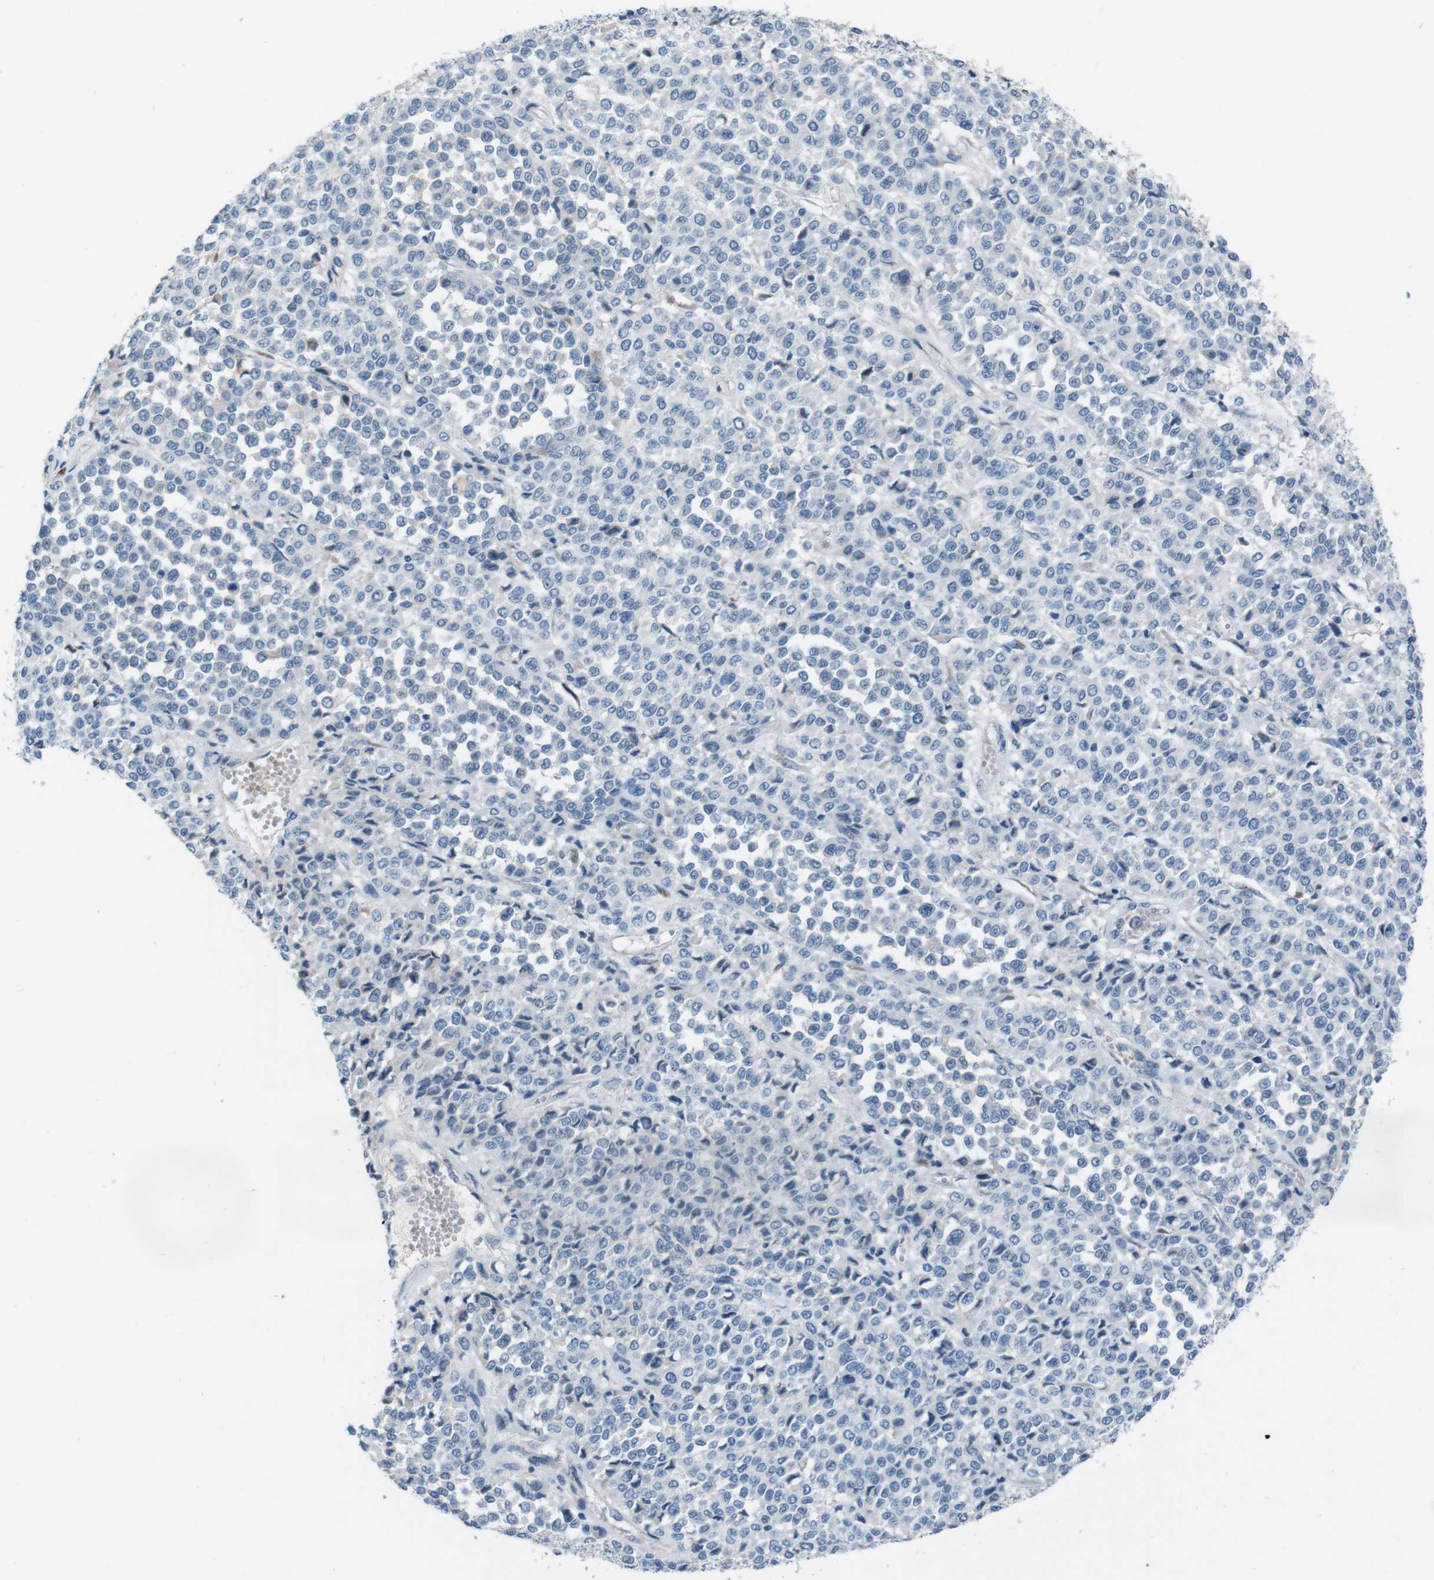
{"staining": {"intensity": "negative", "quantity": "none", "location": "none"}, "tissue": "melanoma", "cell_type": "Tumor cells", "image_type": "cancer", "snomed": [{"axis": "morphology", "description": "Malignant melanoma, Metastatic site"}, {"axis": "topography", "description": "Pancreas"}], "caption": "Immunohistochemistry (IHC) image of neoplastic tissue: human melanoma stained with DAB demonstrates no significant protein positivity in tumor cells.", "gene": "CDHR2", "patient": {"sex": "female", "age": 30}}